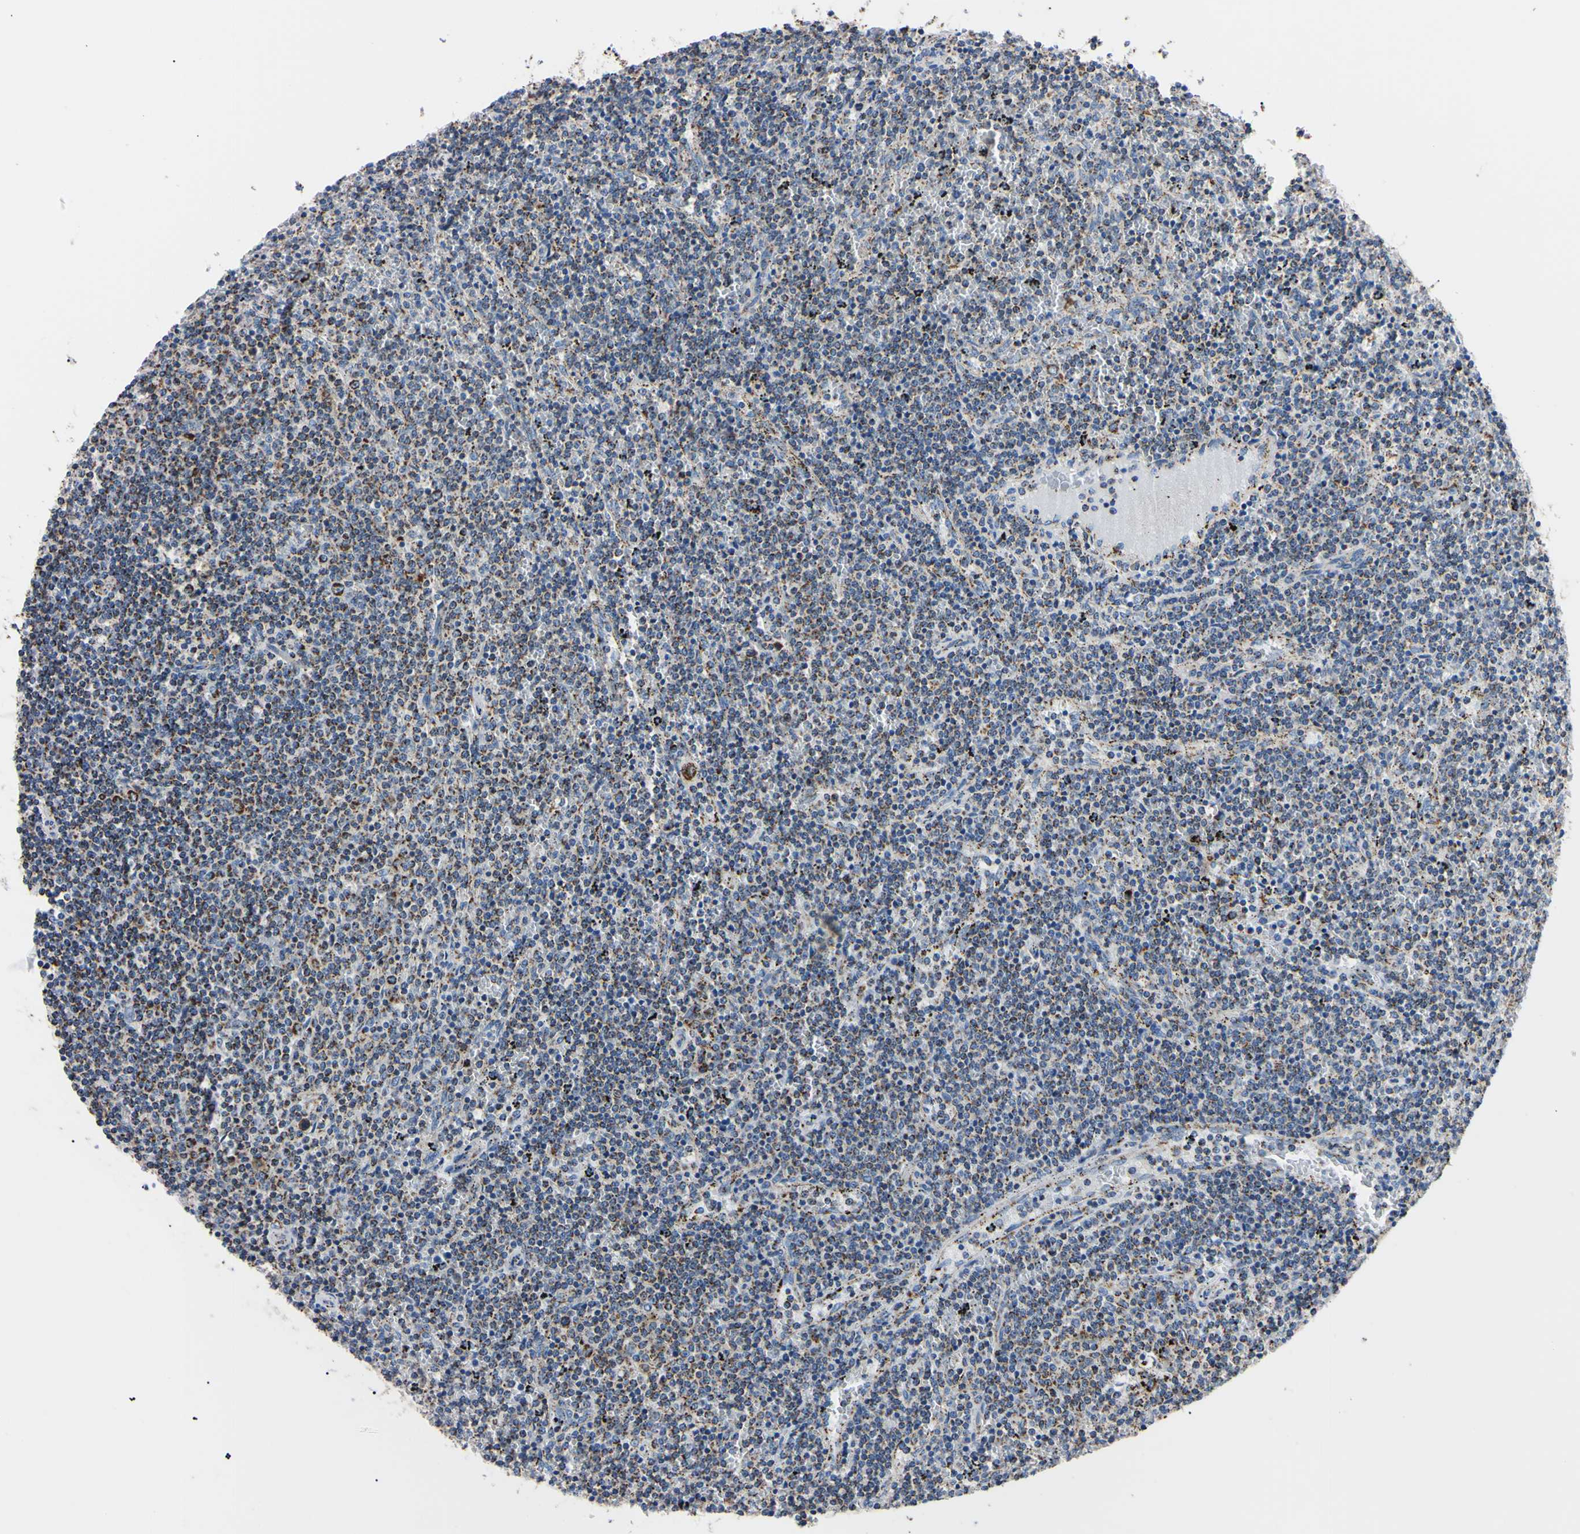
{"staining": {"intensity": "strong", "quantity": "25%-75%", "location": "cytoplasmic/membranous"}, "tissue": "lymphoma", "cell_type": "Tumor cells", "image_type": "cancer", "snomed": [{"axis": "morphology", "description": "Malignant lymphoma, non-Hodgkin's type, Low grade"}, {"axis": "topography", "description": "Spleen"}], "caption": "Immunohistochemical staining of malignant lymphoma, non-Hodgkin's type (low-grade) displays high levels of strong cytoplasmic/membranous staining in about 25%-75% of tumor cells.", "gene": "CLPP", "patient": {"sex": "female", "age": 50}}